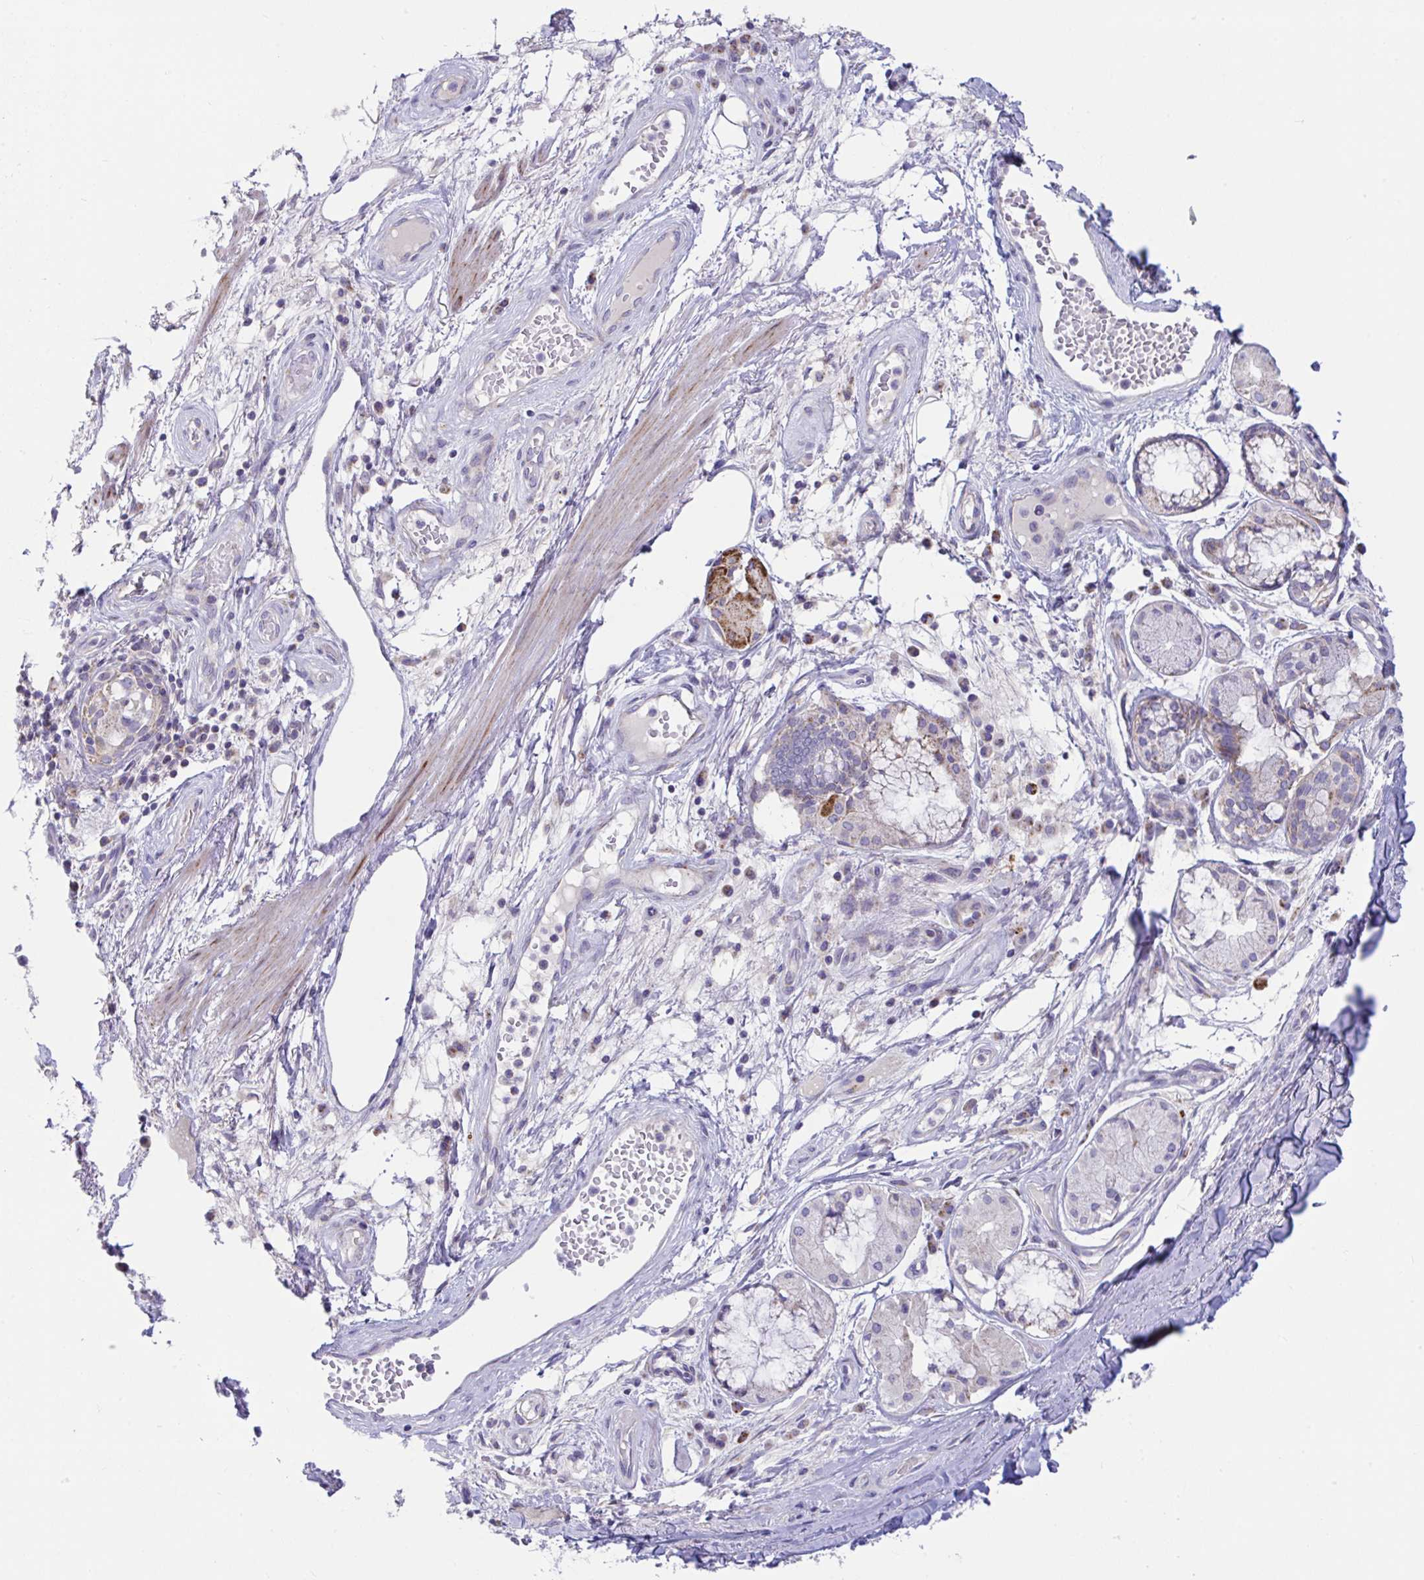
{"staining": {"intensity": "negative", "quantity": "none", "location": "none"}, "tissue": "soft tissue", "cell_type": "Chondrocytes", "image_type": "normal", "snomed": [{"axis": "morphology", "description": "Normal tissue, NOS"}, {"axis": "topography", "description": "Cartilage tissue"}, {"axis": "topography", "description": "Bronchus"}], "caption": "IHC histopathology image of benign soft tissue: human soft tissue stained with DAB shows no significant protein expression in chondrocytes.", "gene": "DTX3", "patient": {"sex": "male", "age": 64}}